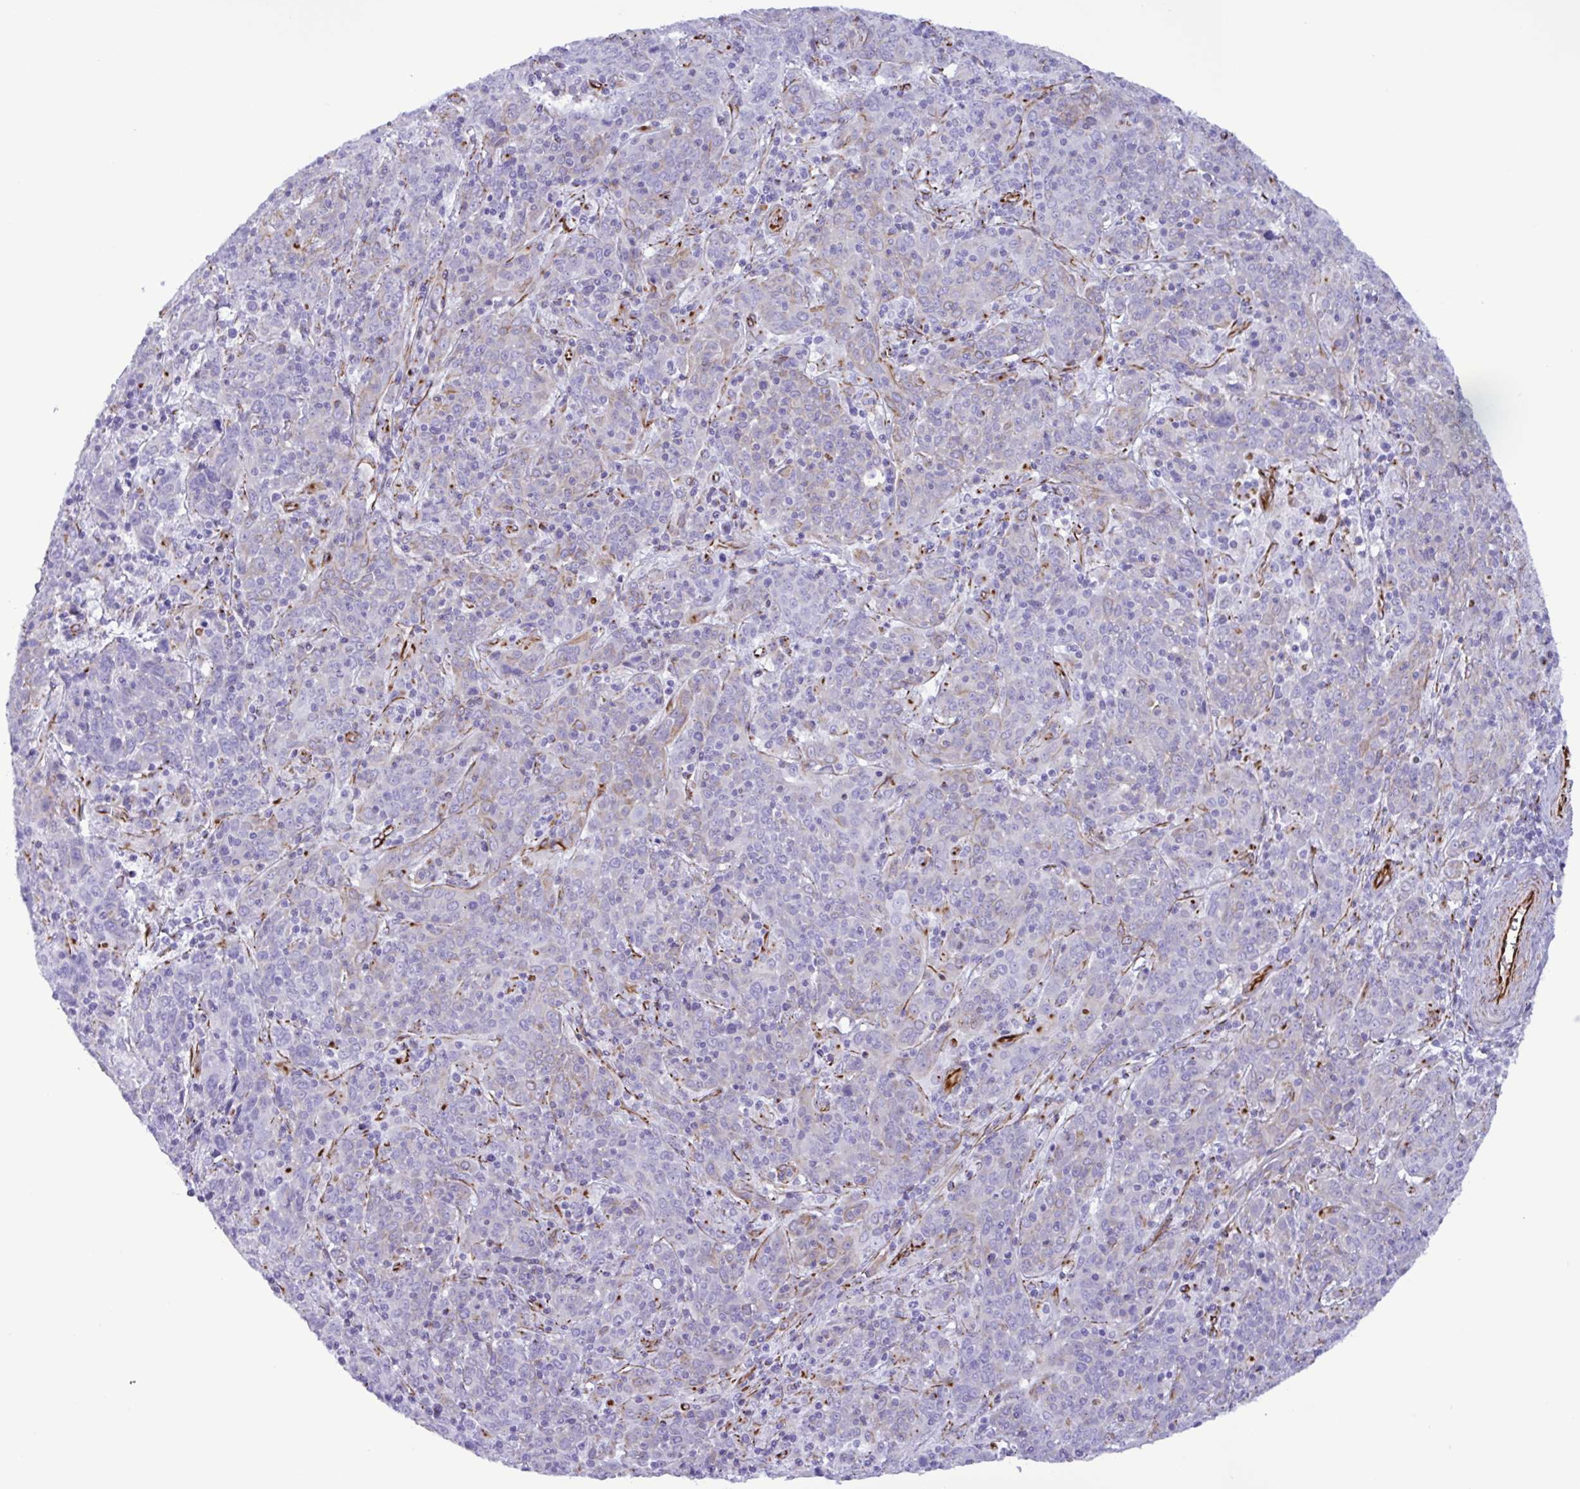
{"staining": {"intensity": "weak", "quantity": "<25%", "location": "cytoplasmic/membranous"}, "tissue": "cervical cancer", "cell_type": "Tumor cells", "image_type": "cancer", "snomed": [{"axis": "morphology", "description": "Squamous cell carcinoma, NOS"}, {"axis": "topography", "description": "Cervix"}], "caption": "Tumor cells show no significant protein expression in squamous cell carcinoma (cervical).", "gene": "SMAD5", "patient": {"sex": "female", "age": 67}}